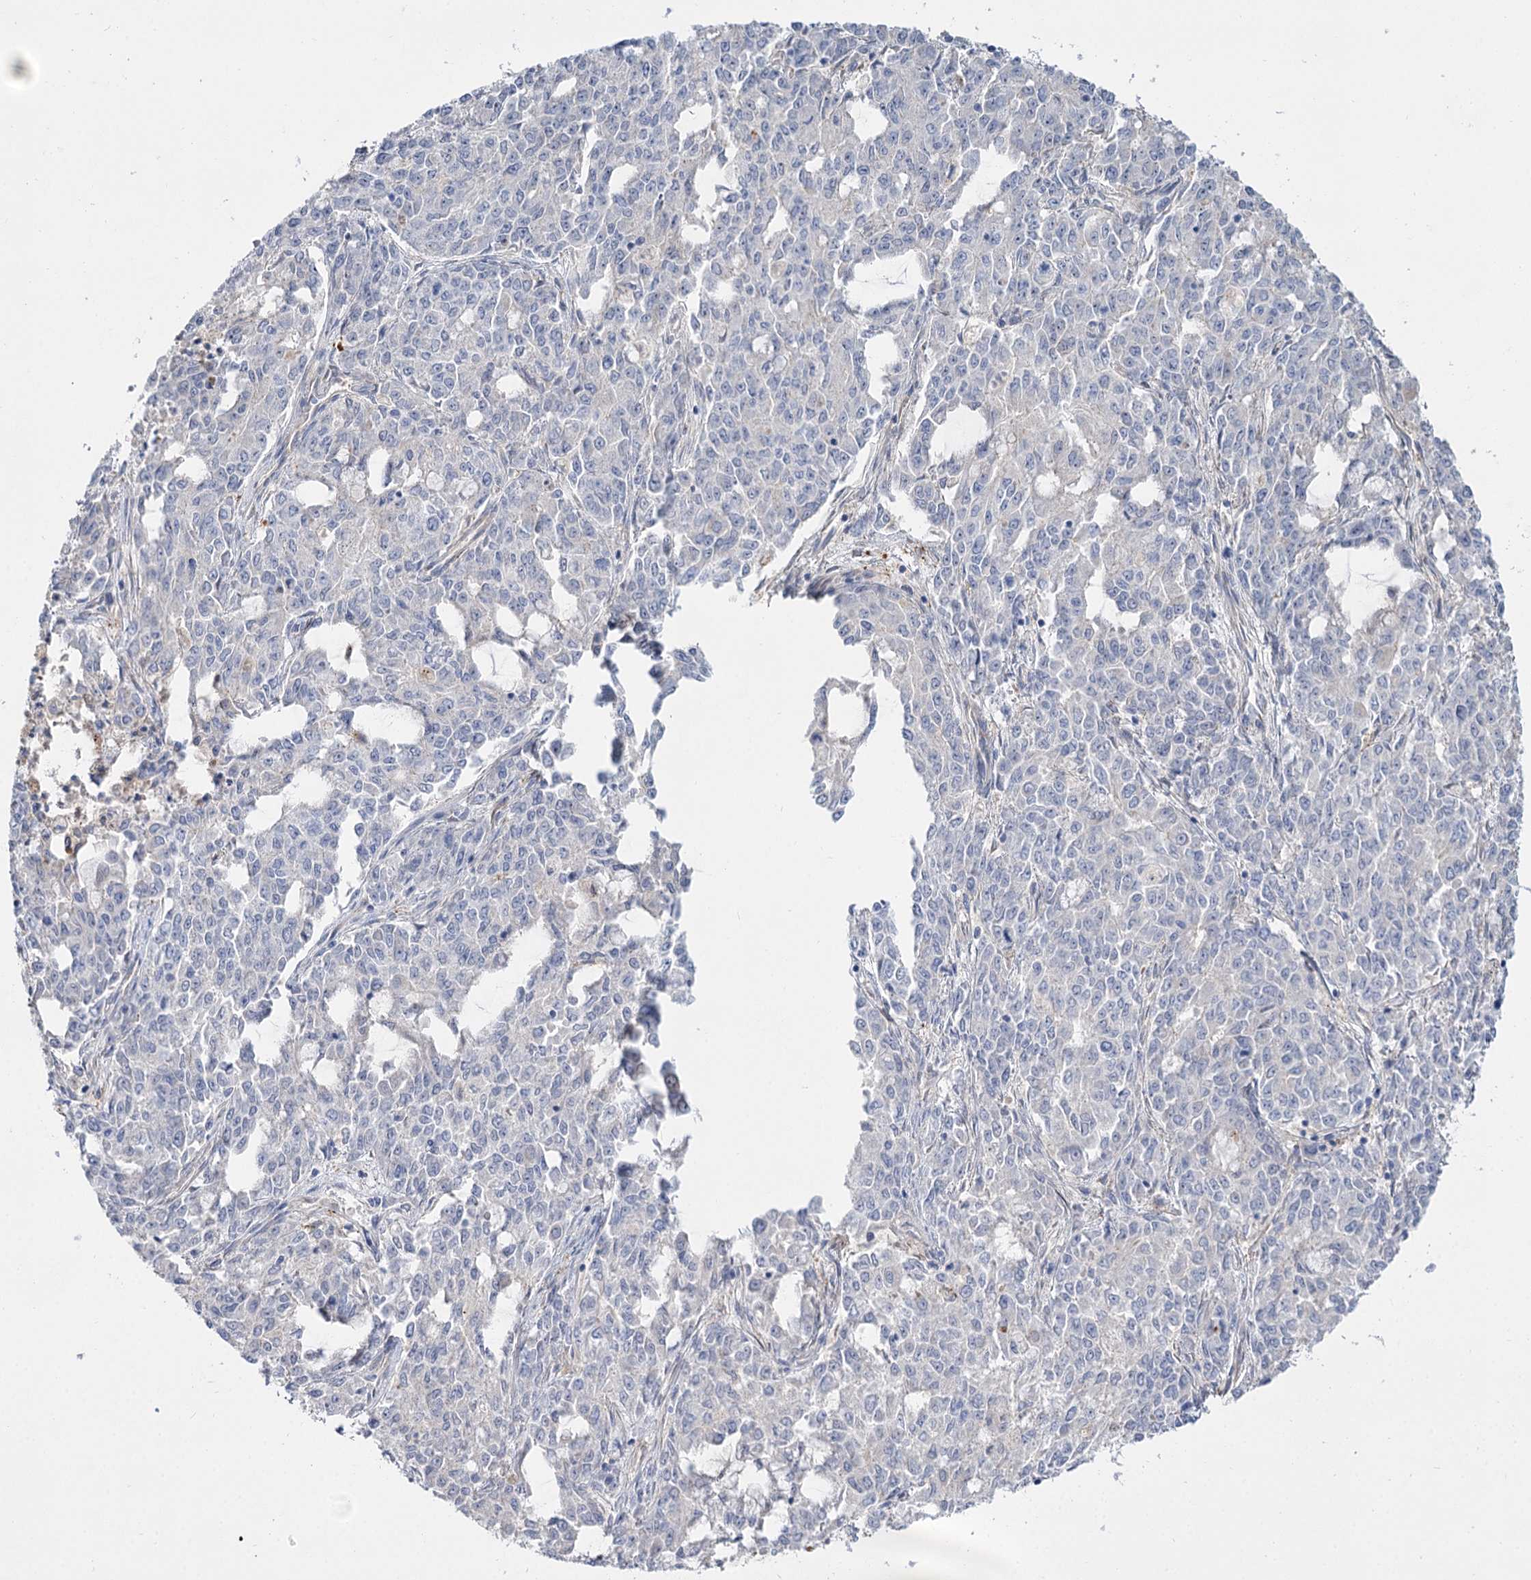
{"staining": {"intensity": "negative", "quantity": "none", "location": "none"}, "tissue": "endometrial cancer", "cell_type": "Tumor cells", "image_type": "cancer", "snomed": [{"axis": "morphology", "description": "Adenocarcinoma, NOS"}, {"axis": "topography", "description": "Endometrium"}], "caption": "Immunohistochemistry micrograph of human endometrial adenocarcinoma stained for a protein (brown), which shows no positivity in tumor cells.", "gene": "SUOX", "patient": {"sex": "female", "age": 50}}